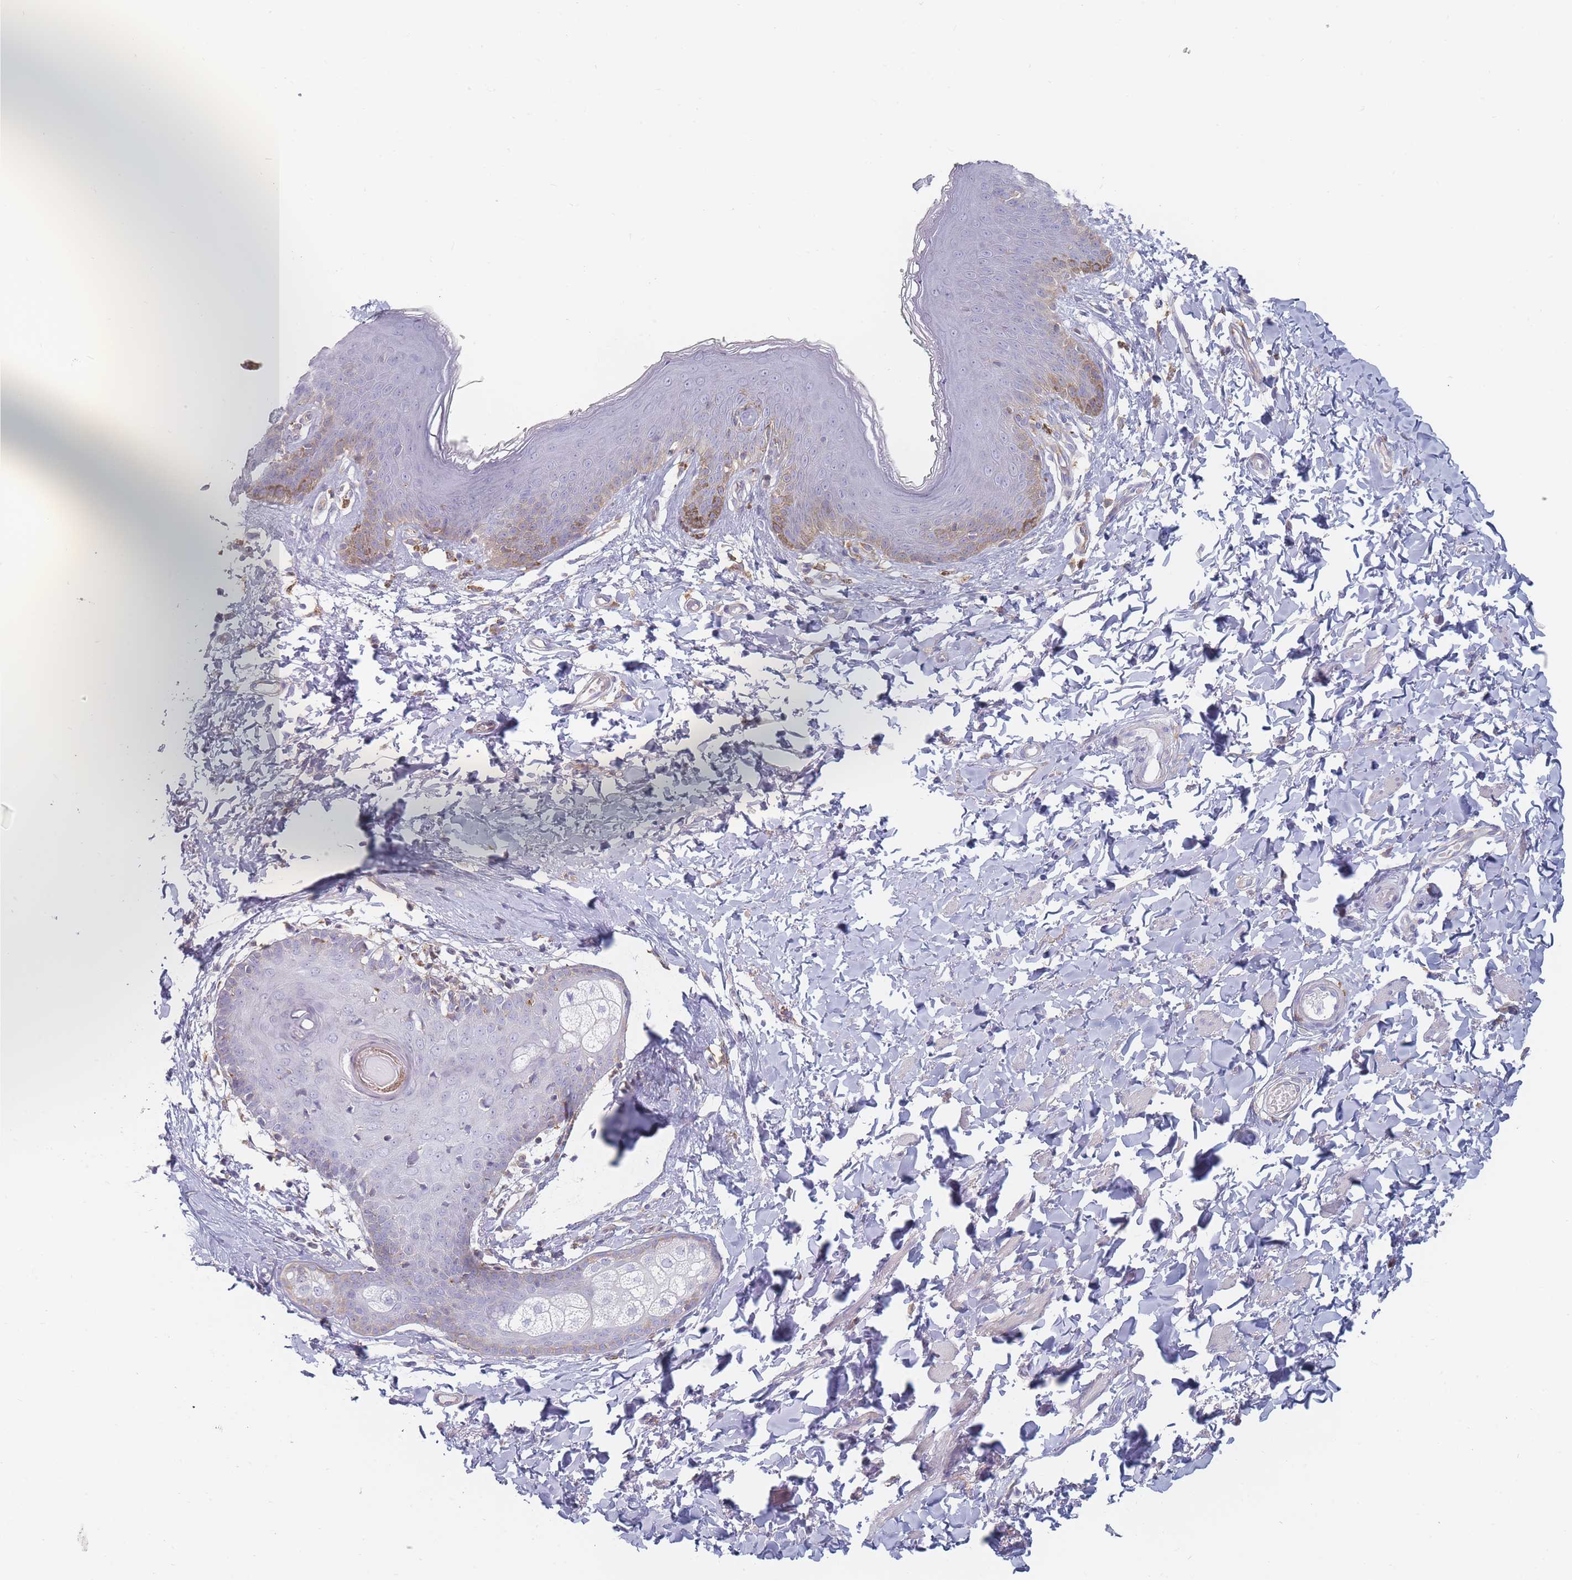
{"staining": {"intensity": "moderate", "quantity": "<25%", "location": "cytoplasmic/membranous"}, "tissue": "skin", "cell_type": "Epidermal cells", "image_type": "normal", "snomed": [{"axis": "morphology", "description": "Normal tissue, NOS"}, {"axis": "topography", "description": "Vulva"}], "caption": "Immunohistochemical staining of benign skin displays moderate cytoplasmic/membranous protein staining in approximately <25% of epidermal cells.", "gene": "MAP1S", "patient": {"sex": "female", "age": 66}}